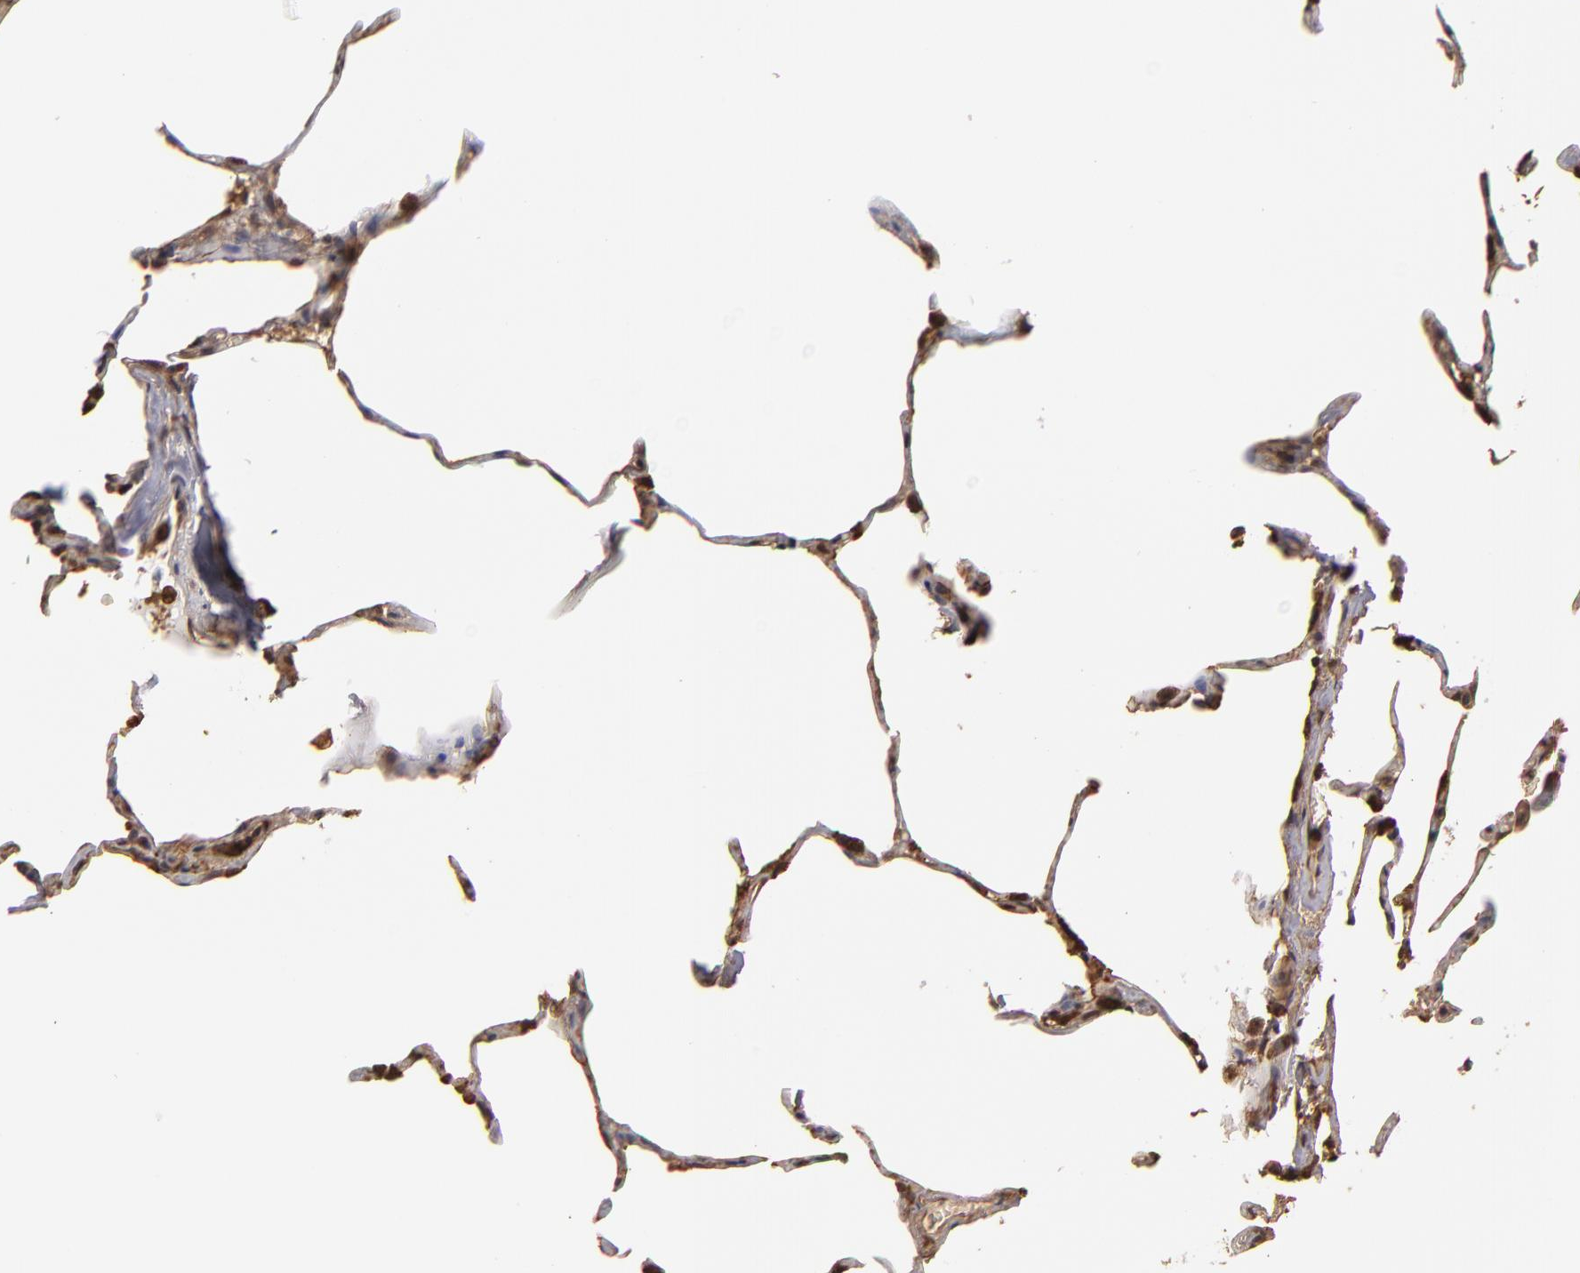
{"staining": {"intensity": "moderate", "quantity": ">75%", "location": "cytoplasmic/membranous,nuclear"}, "tissue": "lung", "cell_type": "Alveolar cells", "image_type": "normal", "snomed": [{"axis": "morphology", "description": "Normal tissue, NOS"}, {"axis": "topography", "description": "Lung"}], "caption": "DAB (3,3'-diaminobenzidine) immunohistochemical staining of unremarkable lung reveals moderate cytoplasmic/membranous,nuclear protein expression in about >75% of alveolar cells.", "gene": "RO60", "patient": {"sex": "female", "age": 75}}